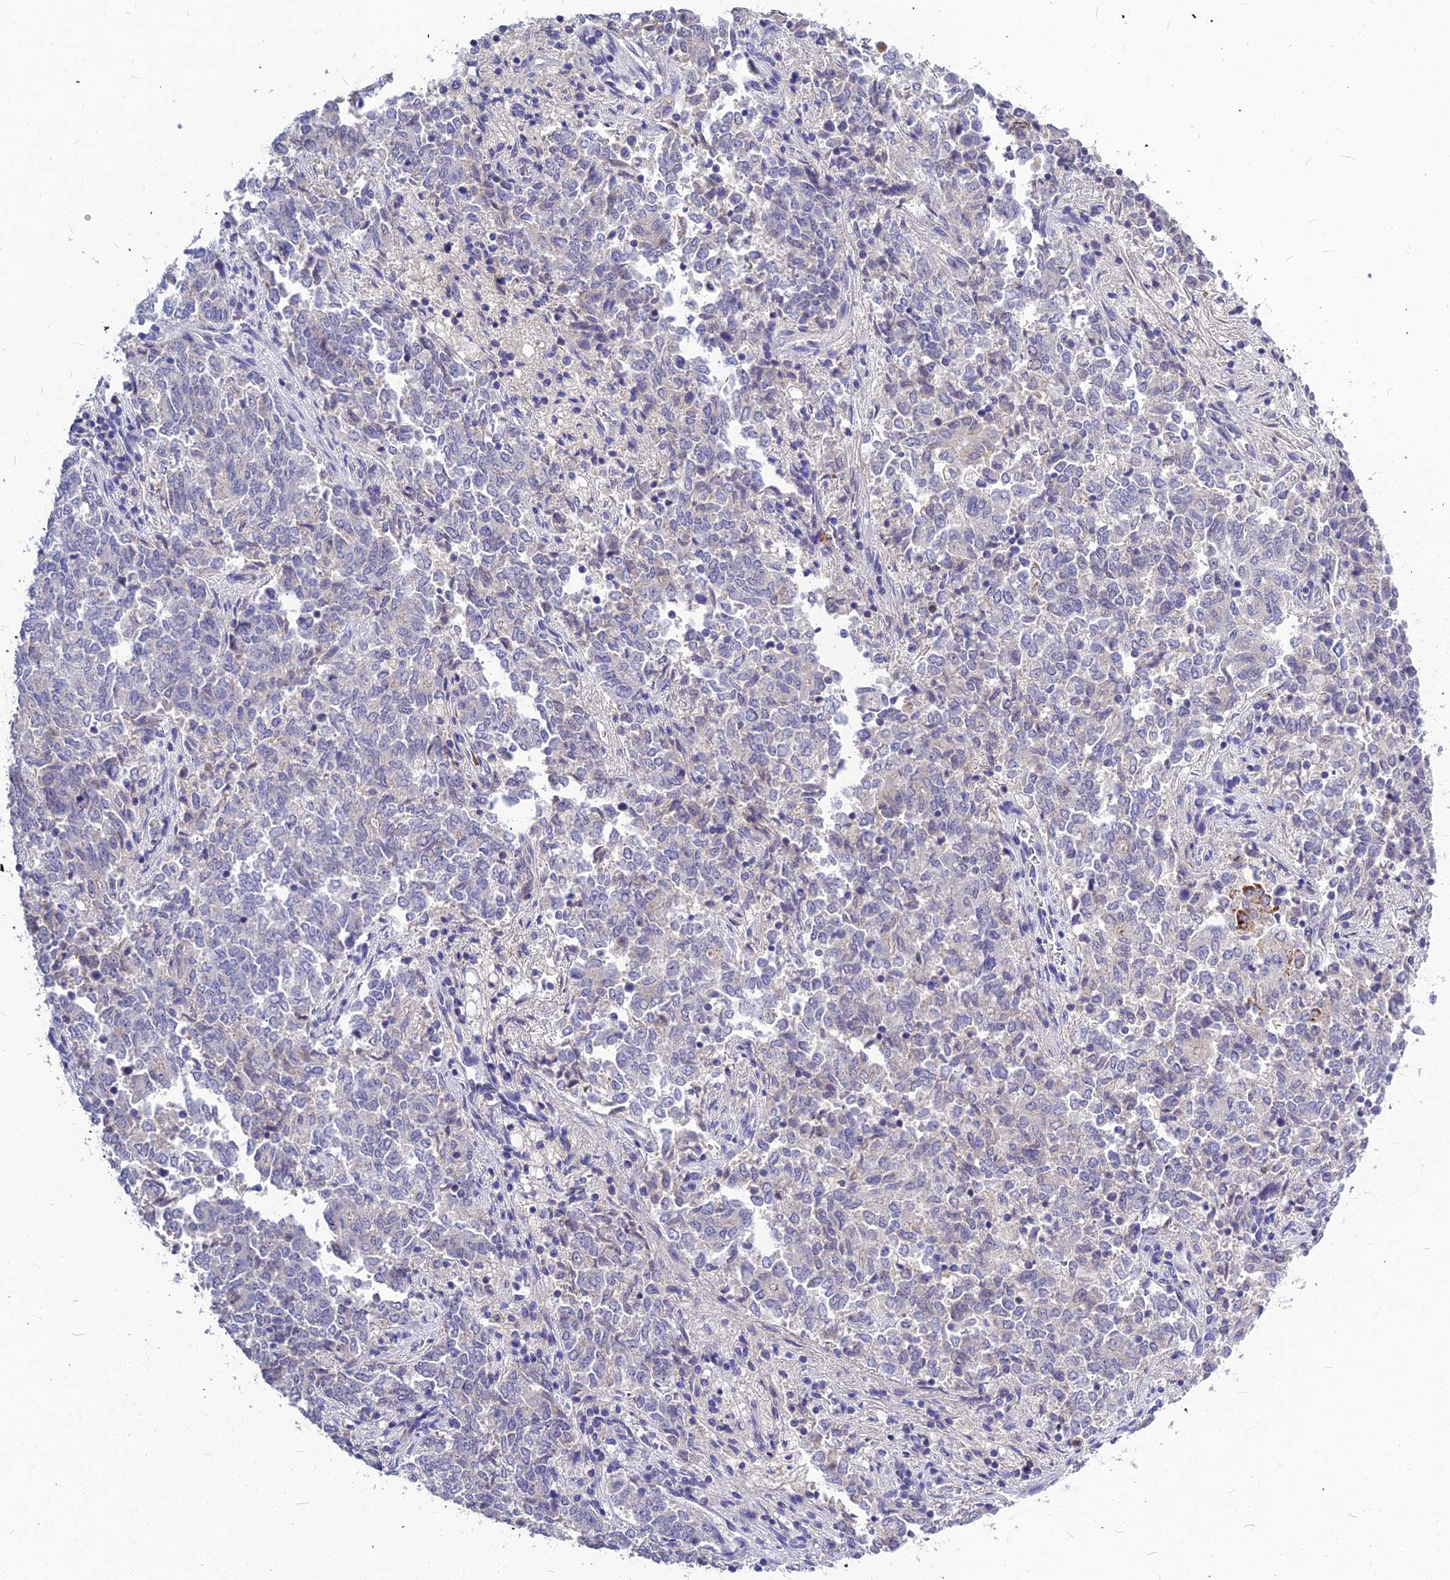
{"staining": {"intensity": "negative", "quantity": "none", "location": "none"}, "tissue": "endometrial cancer", "cell_type": "Tumor cells", "image_type": "cancer", "snomed": [{"axis": "morphology", "description": "Adenocarcinoma, NOS"}, {"axis": "topography", "description": "Endometrium"}], "caption": "DAB immunohistochemical staining of endometrial cancer (adenocarcinoma) exhibits no significant staining in tumor cells.", "gene": "DMRTA1", "patient": {"sex": "female", "age": 80}}